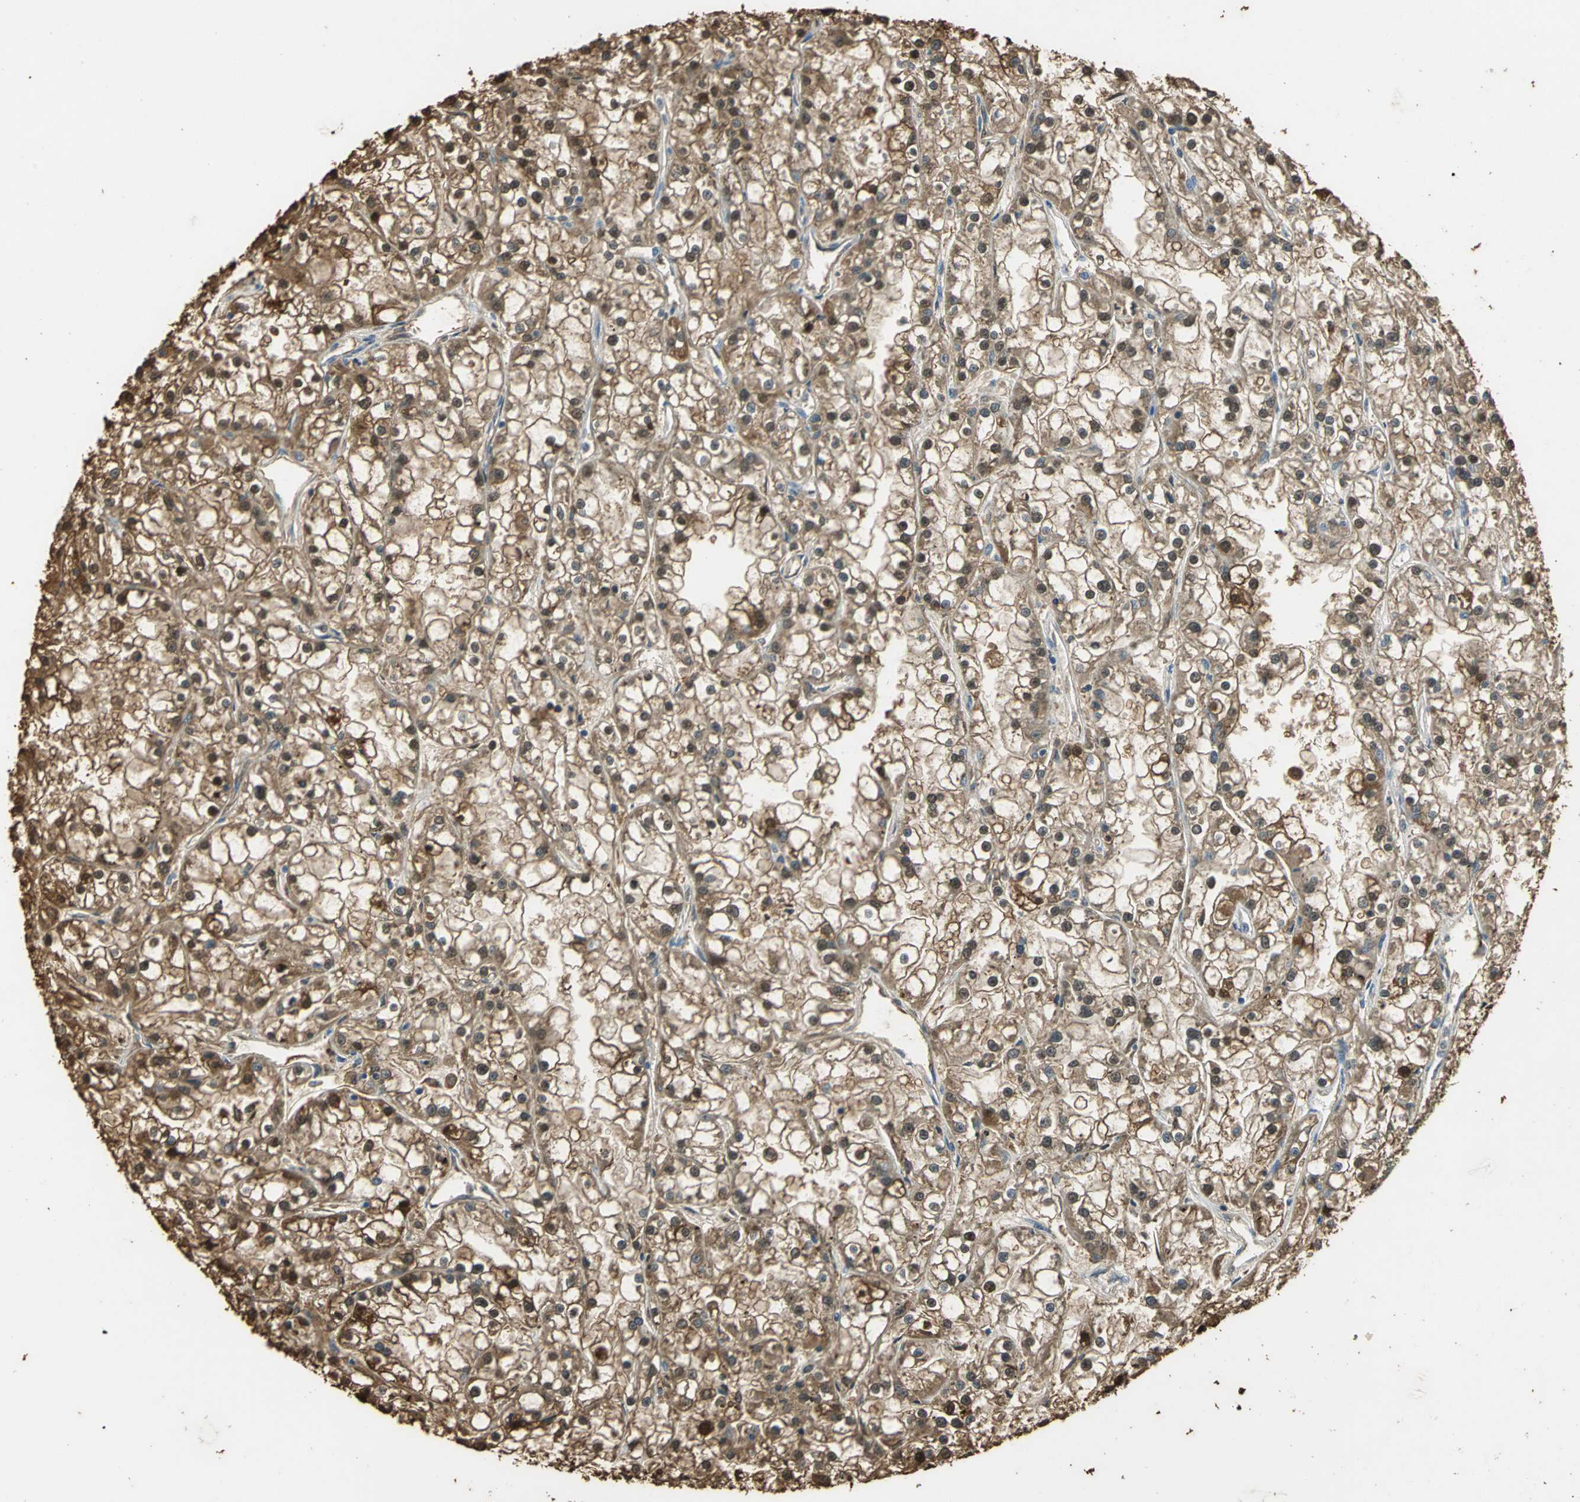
{"staining": {"intensity": "moderate", "quantity": ">75%", "location": "cytoplasmic/membranous"}, "tissue": "renal cancer", "cell_type": "Tumor cells", "image_type": "cancer", "snomed": [{"axis": "morphology", "description": "Adenocarcinoma, NOS"}, {"axis": "topography", "description": "Kidney"}], "caption": "This image demonstrates immunohistochemistry staining of renal cancer, with medium moderate cytoplasmic/membranous positivity in about >75% of tumor cells.", "gene": "GAPDH", "patient": {"sex": "female", "age": 52}}